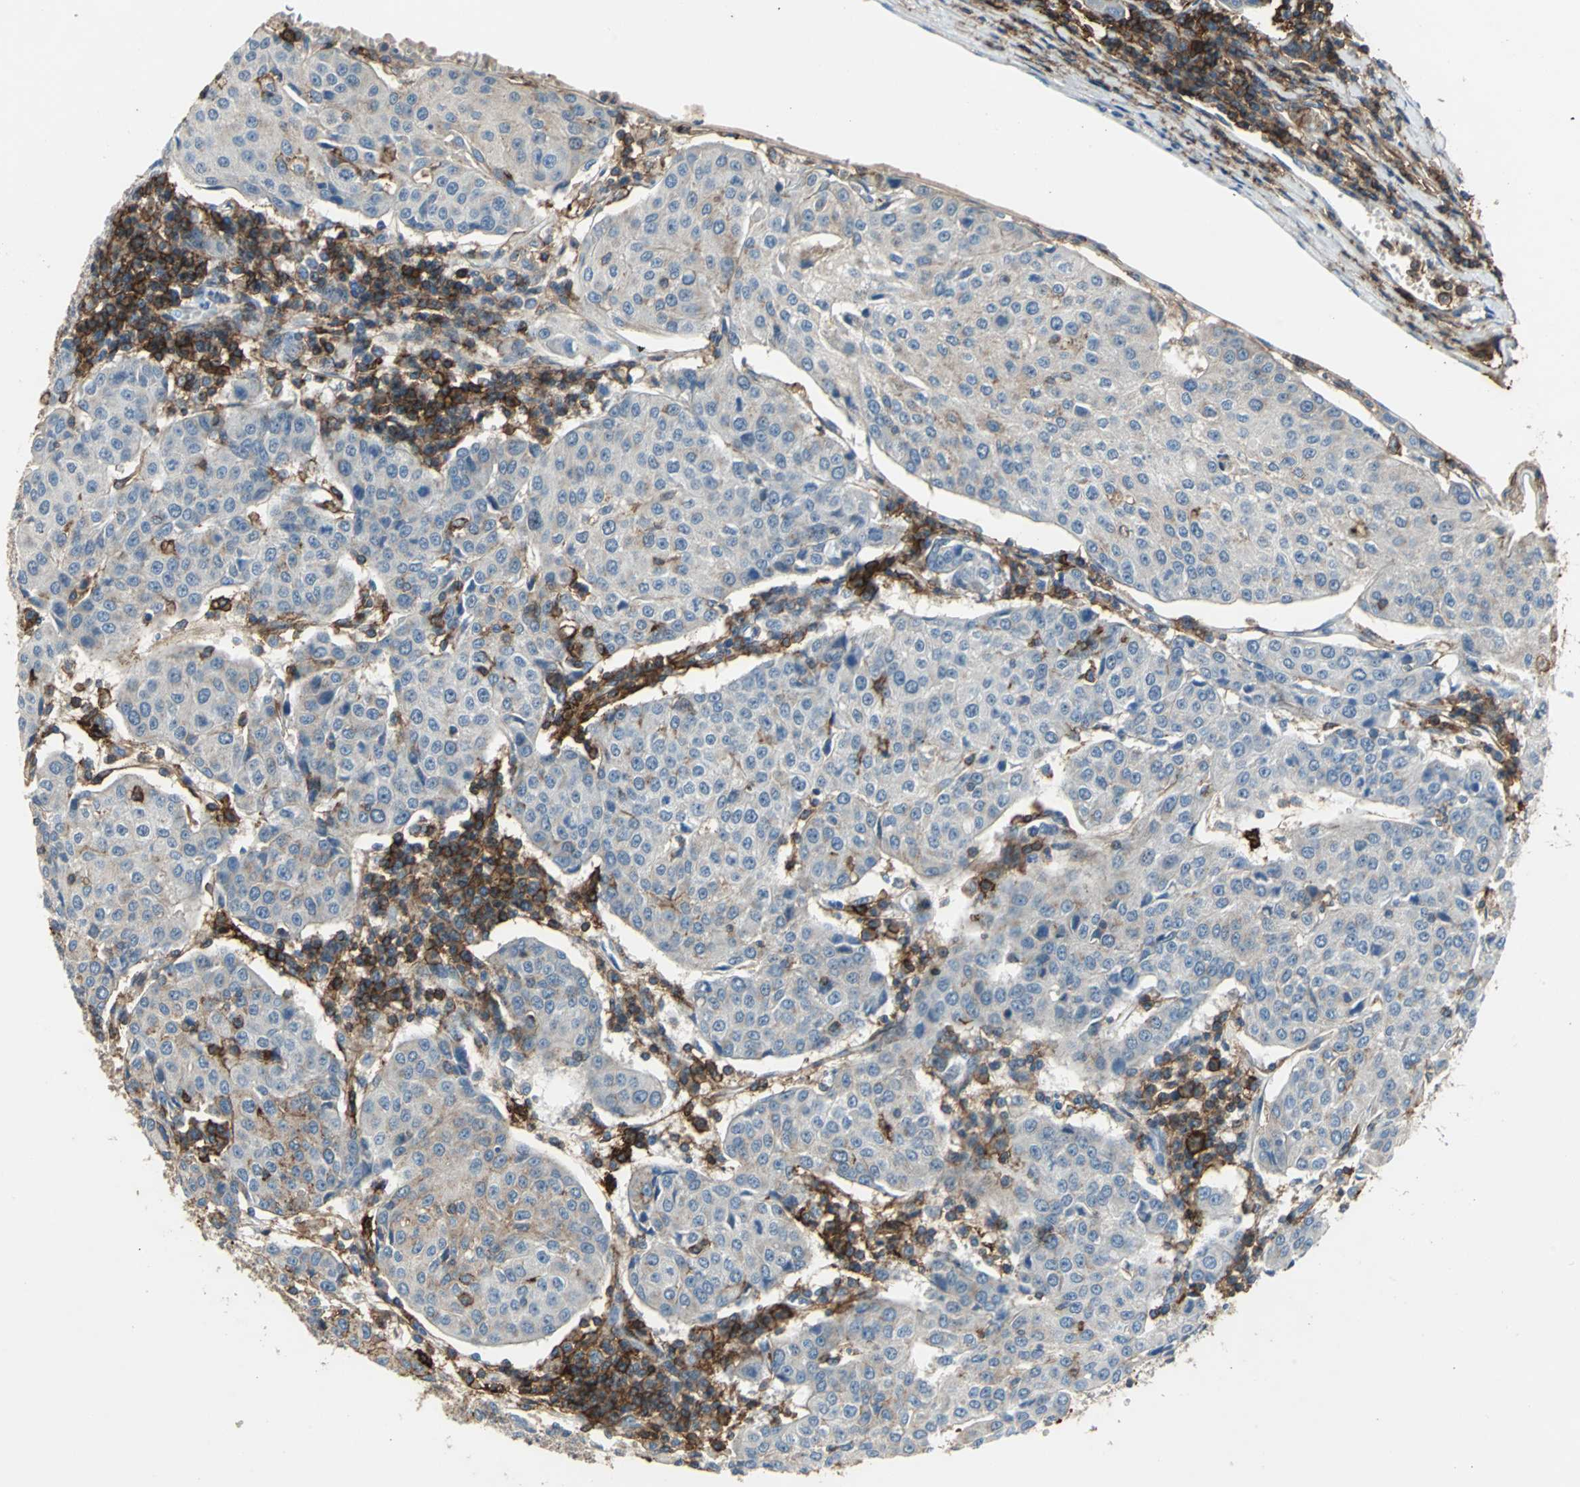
{"staining": {"intensity": "weak", "quantity": "<25%", "location": "cytoplasmic/membranous"}, "tissue": "urothelial cancer", "cell_type": "Tumor cells", "image_type": "cancer", "snomed": [{"axis": "morphology", "description": "Urothelial carcinoma, High grade"}, {"axis": "topography", "description": "Urinary bladder"}], "caption": "Tumor cells are negative for protein expression in human high-grade urothelial carcinoma.", "gene": "CD44", "patient": {"sex": "female", "age": 85}}